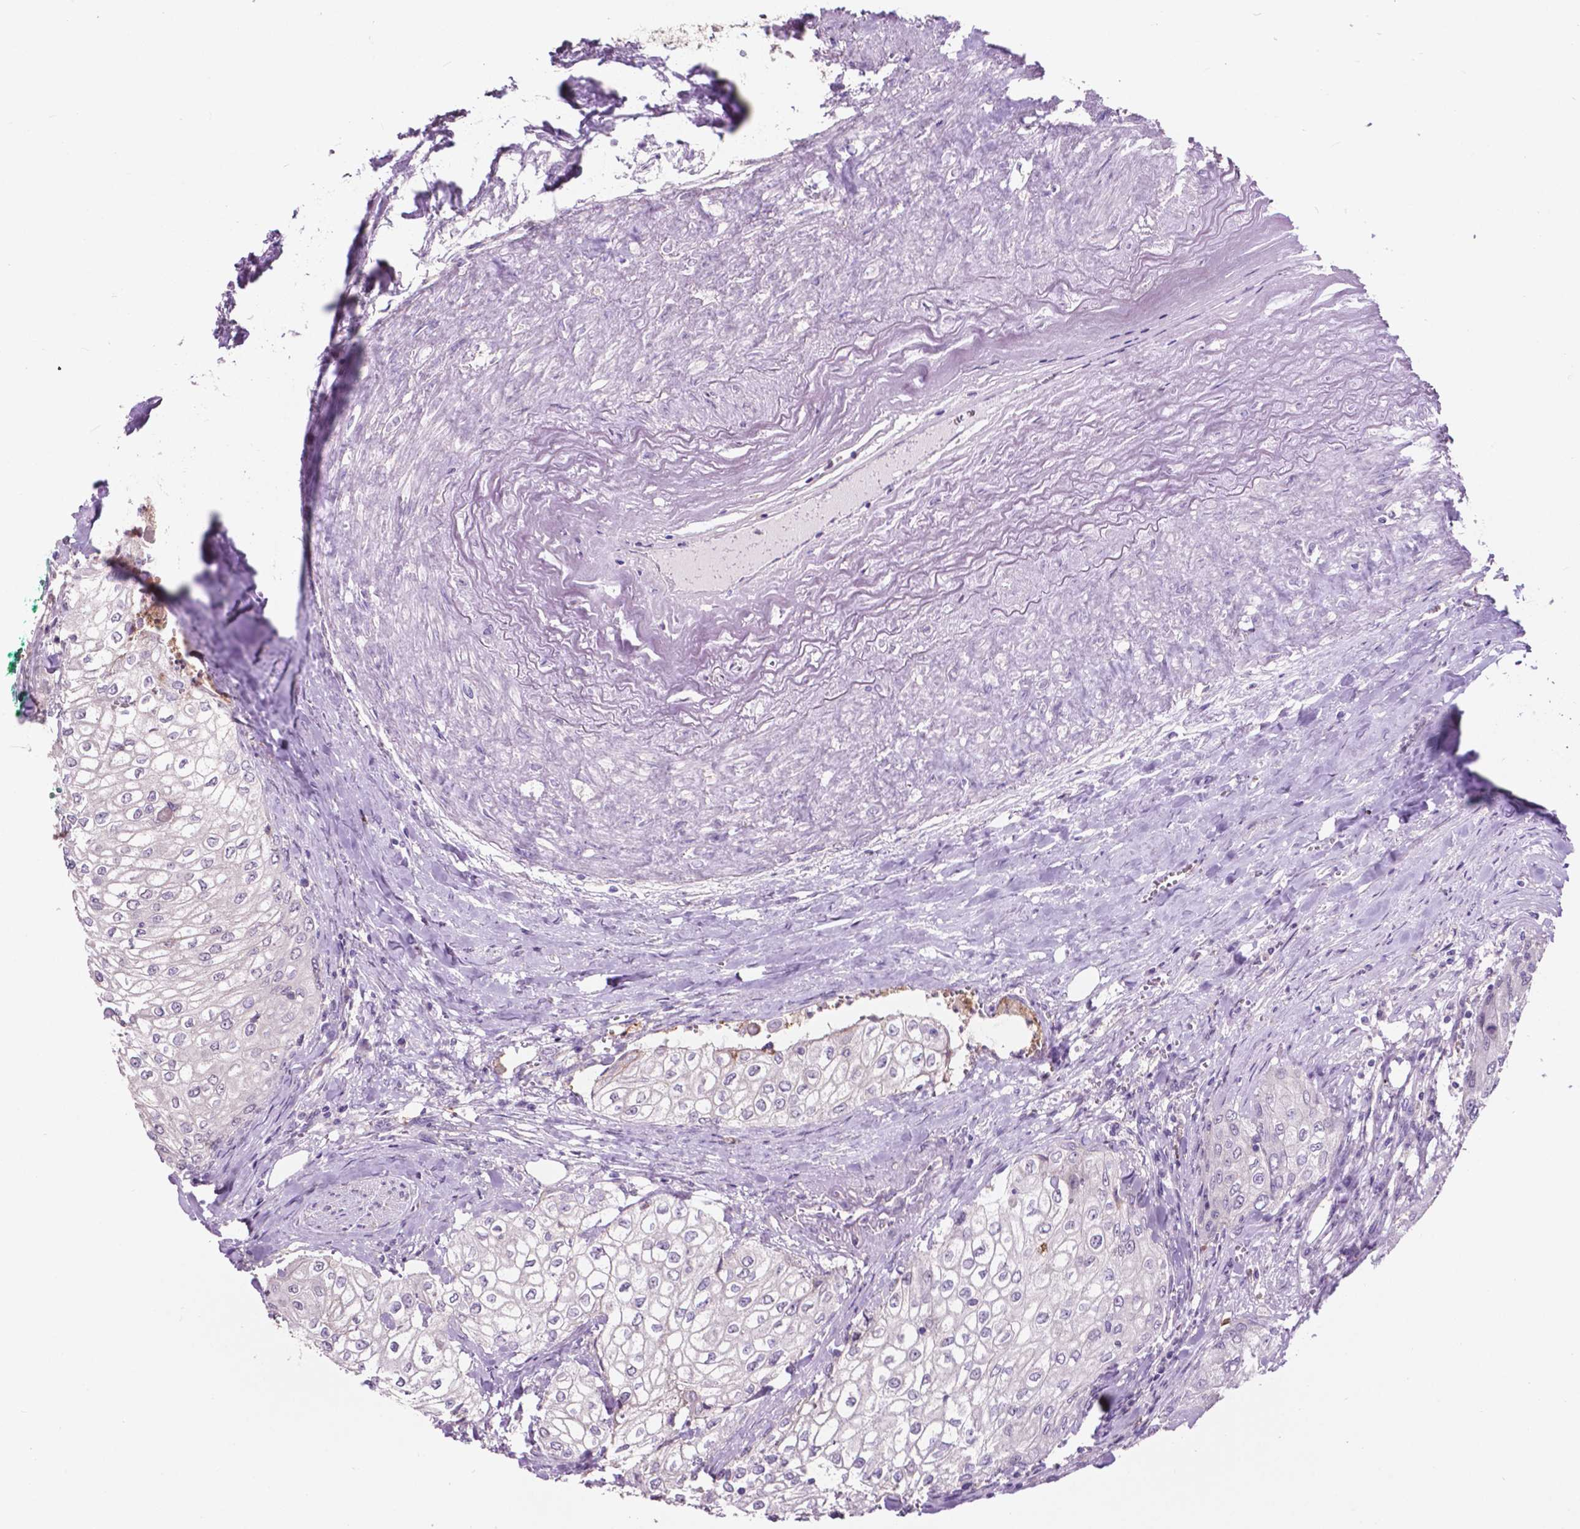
{"staining": {"intensity": "negative", "quantity": "none", "location": "none"}, "tissue": "urothelial cancer", "cell_type": "Tumor cells", "image_type": "cancer", "snomed": [{"axis": "morphology", "description": "Urothelial carcinoma, High grade"}, {"axis": "topography", "description": "Urinary bladder"}], "caption": "This is an IHC histopathology image of urothelial cancer. There is no staining in tumor cells.", "gene": "PLSCR1", "patient": {"sex": "male", "age": 62}}